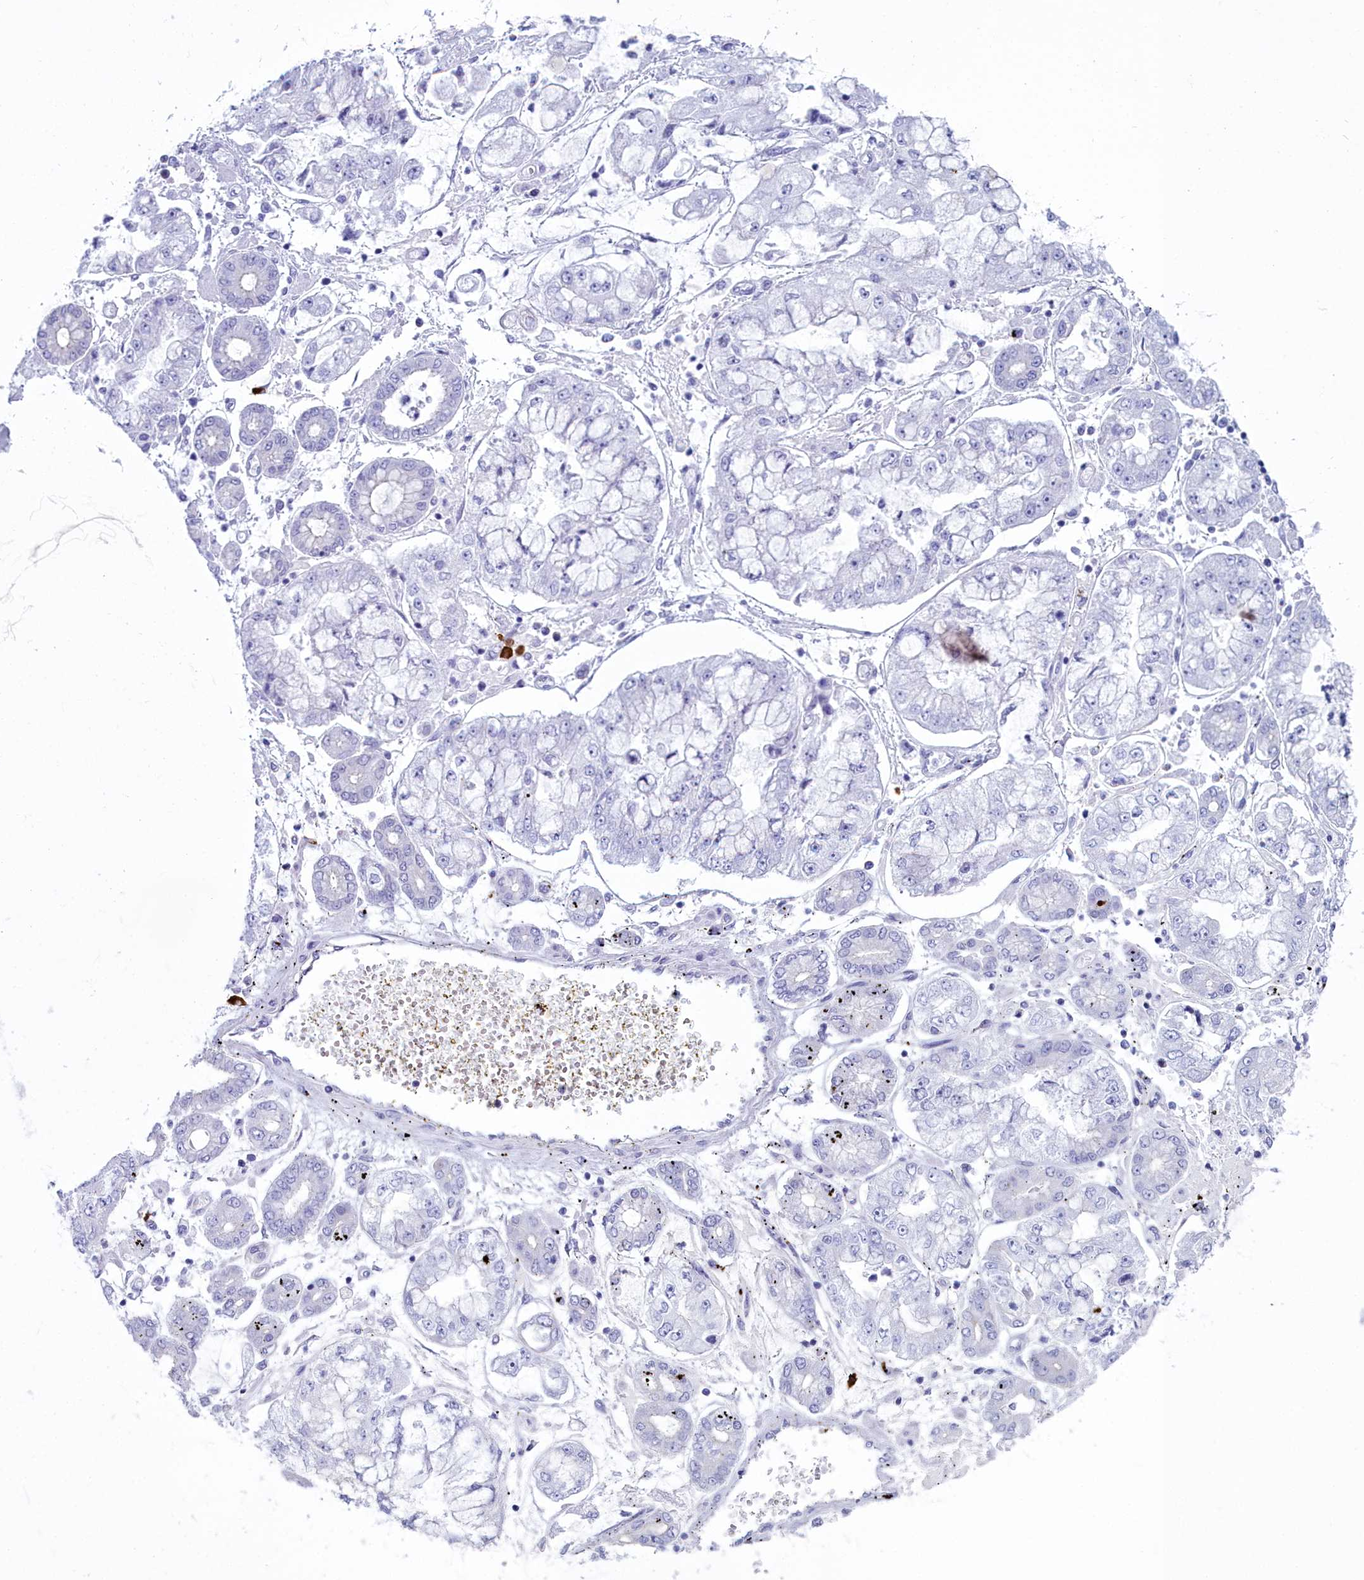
{"staining": {"intensity": "negative", "quantity": "none", "location": "none"}, "tissue": "stomach cancer", "cell_type": "Tumor cells", "image_type": "cancer", "snomed": [{"axis": "morphology", "description": "Adenocarcinoma, NOS"}, {"axis": "topography", "description": "Stomach"}], "caption": "This is a photomicrograph of immunohistochemistry staining of stomach cancer (adenocarcinoma), which shows no positivity in tumor cells.", "gene": "MAP6", "patient": {"sex": "male", "age": 76}}